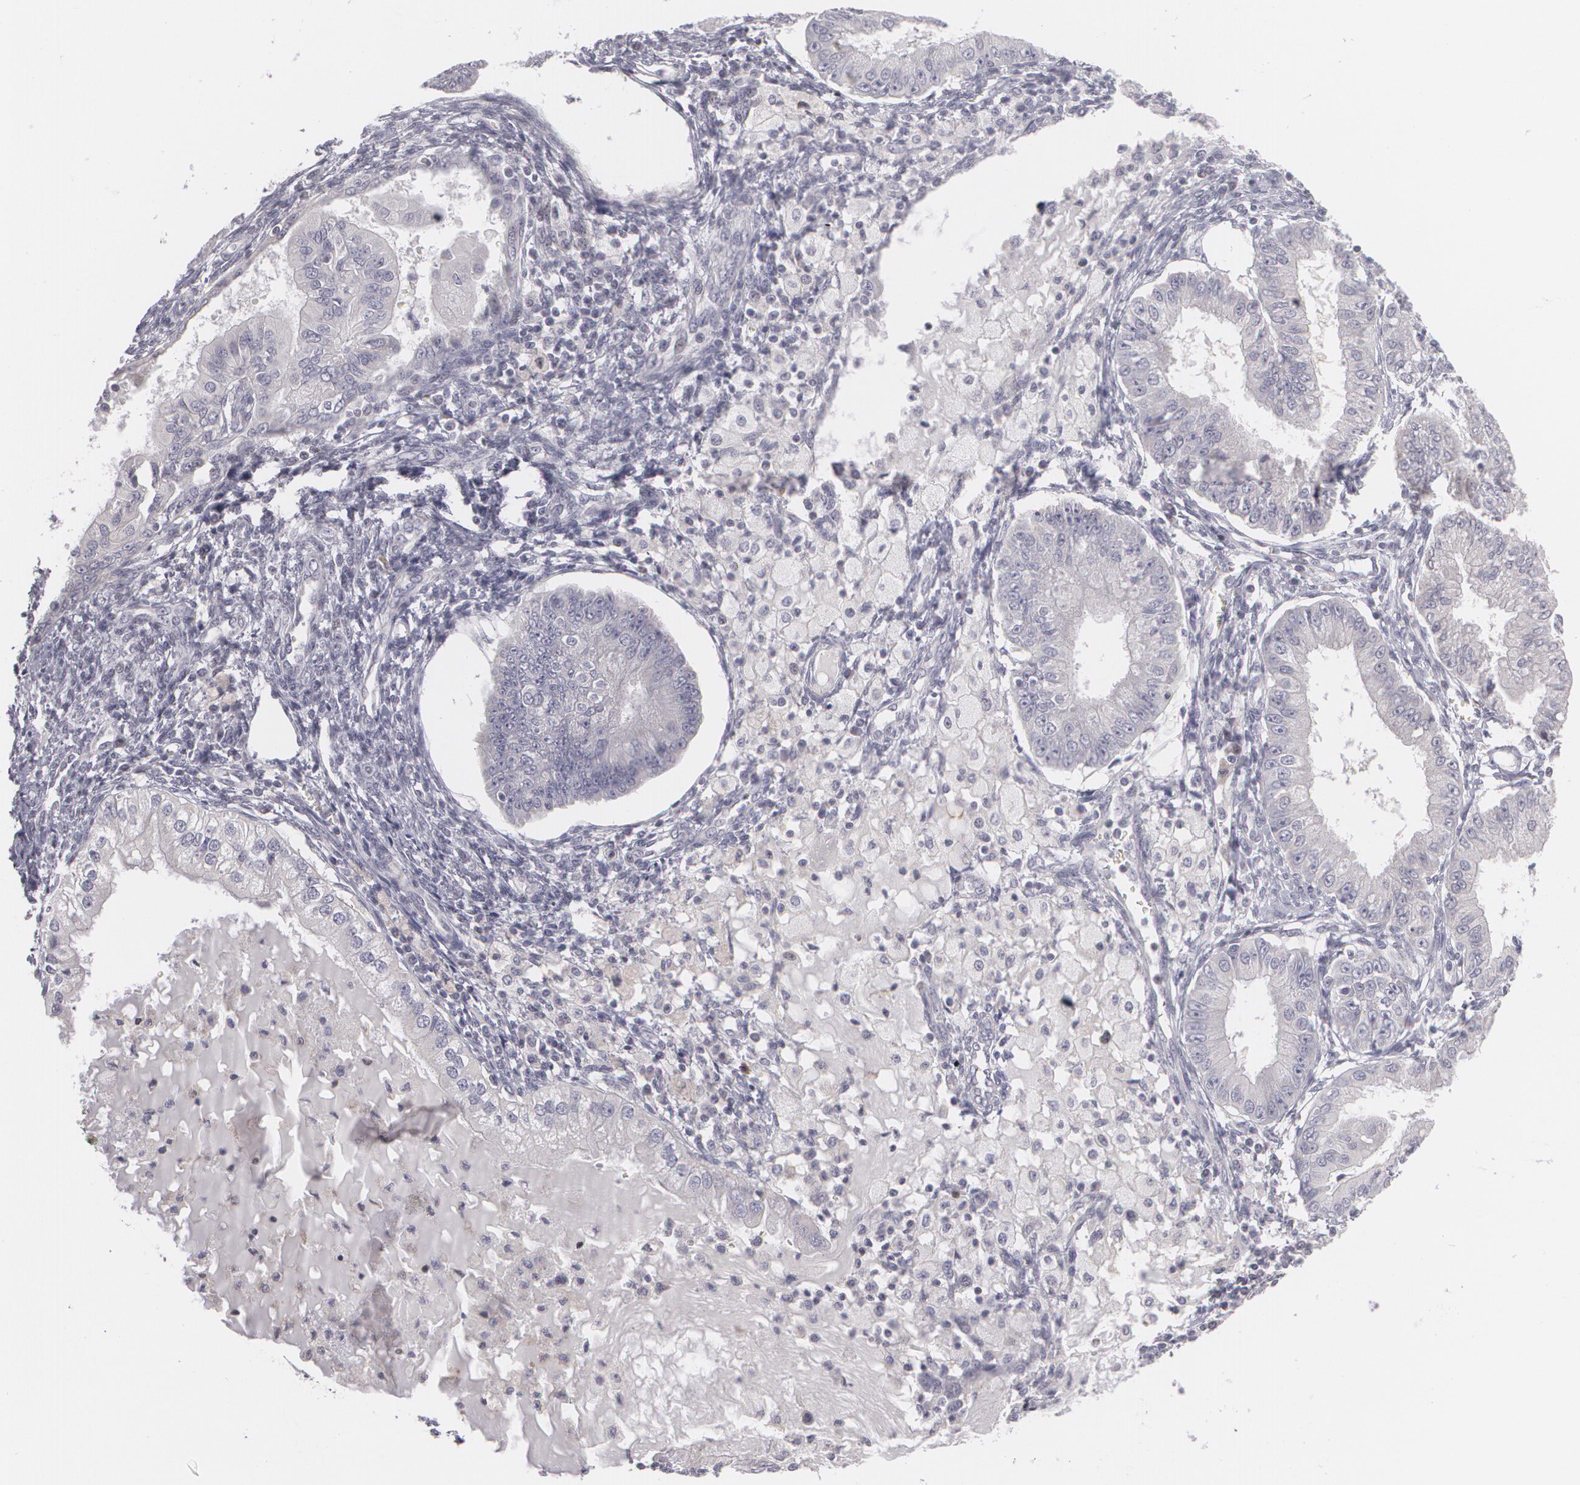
{"staining": {"intensity": "negative", "quantity": "none", "location": "none"}, "tissue": "endometrial cancer", "cell_type": "Tumor cells", "image_type": "cancer", "snomed": [{"axis": "morphology", "description": "Adenocarcinoma, NOS"}, {"axis": "topography", "description": "Endometrium"}], "caption": "Tumor cells are negative for brown protein staining in endometrial adenocarcinoma. (Brightfield microscopy of DAB (3,3'-diaminobenzidine) immunohistochemistry at high magnification).", "gene": "ZBTB16", "patient": {"sex": "female", "age": 76}}